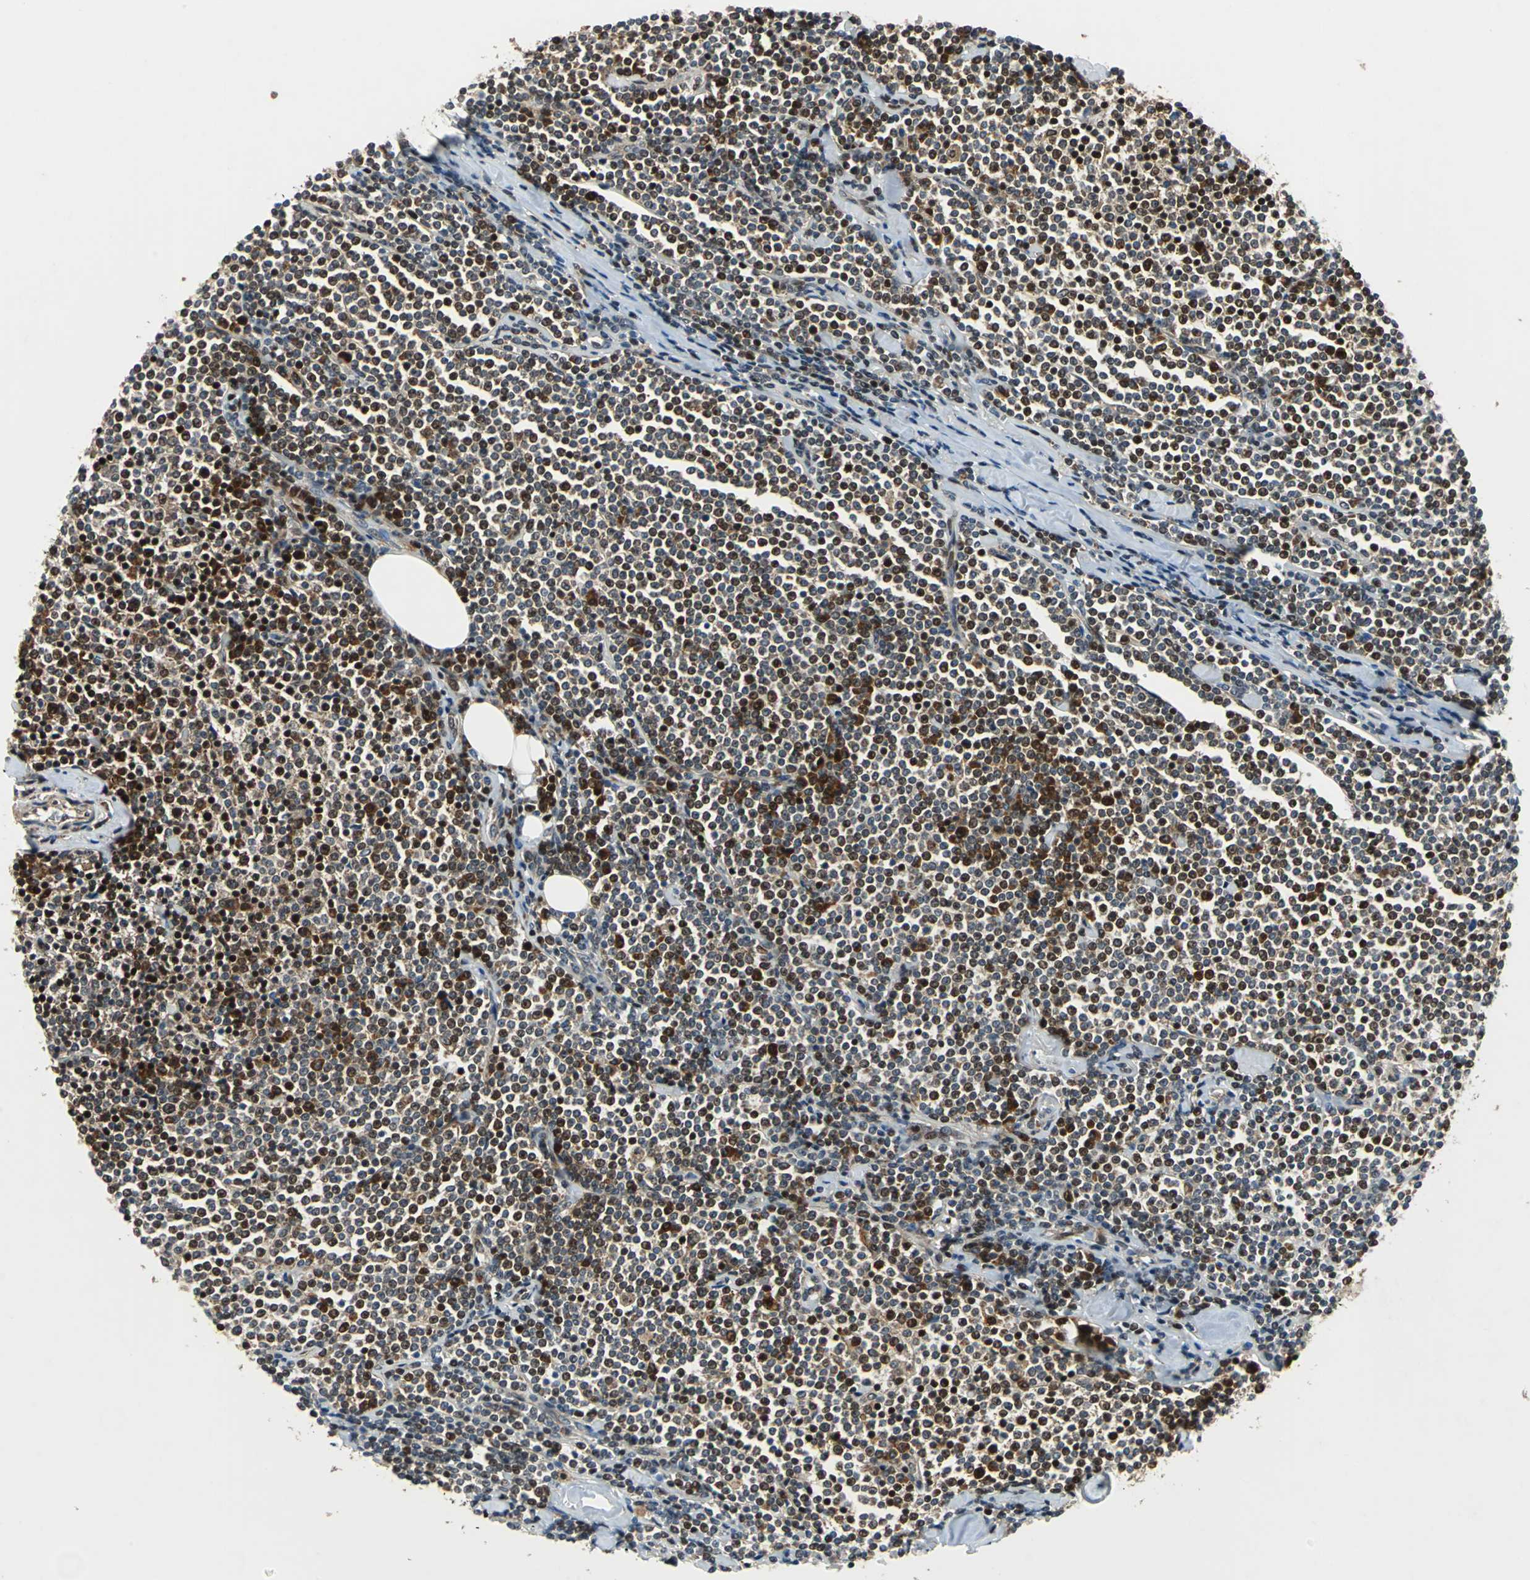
{"staining": {"intensity": "strong", "quantity": "25%-75%", "location": "nuclear"}, "tissue": "lymphoma", "cell_type": "Tumor cells", "image_type": "cancer", "snomed": [{"axis": "morphology", "description": "Malignant lymphoma, non-Hodgkin's type, Low grade"}, {"axis": "topography", "description": "Soft tissue"}], "caption": "A high amount of strong nuclear expression is identified in approximately 25%-75% of tumor cells in lymphoma tissue.", "gene": "AATF", "patient": {"sex": "male", "age": 92}}